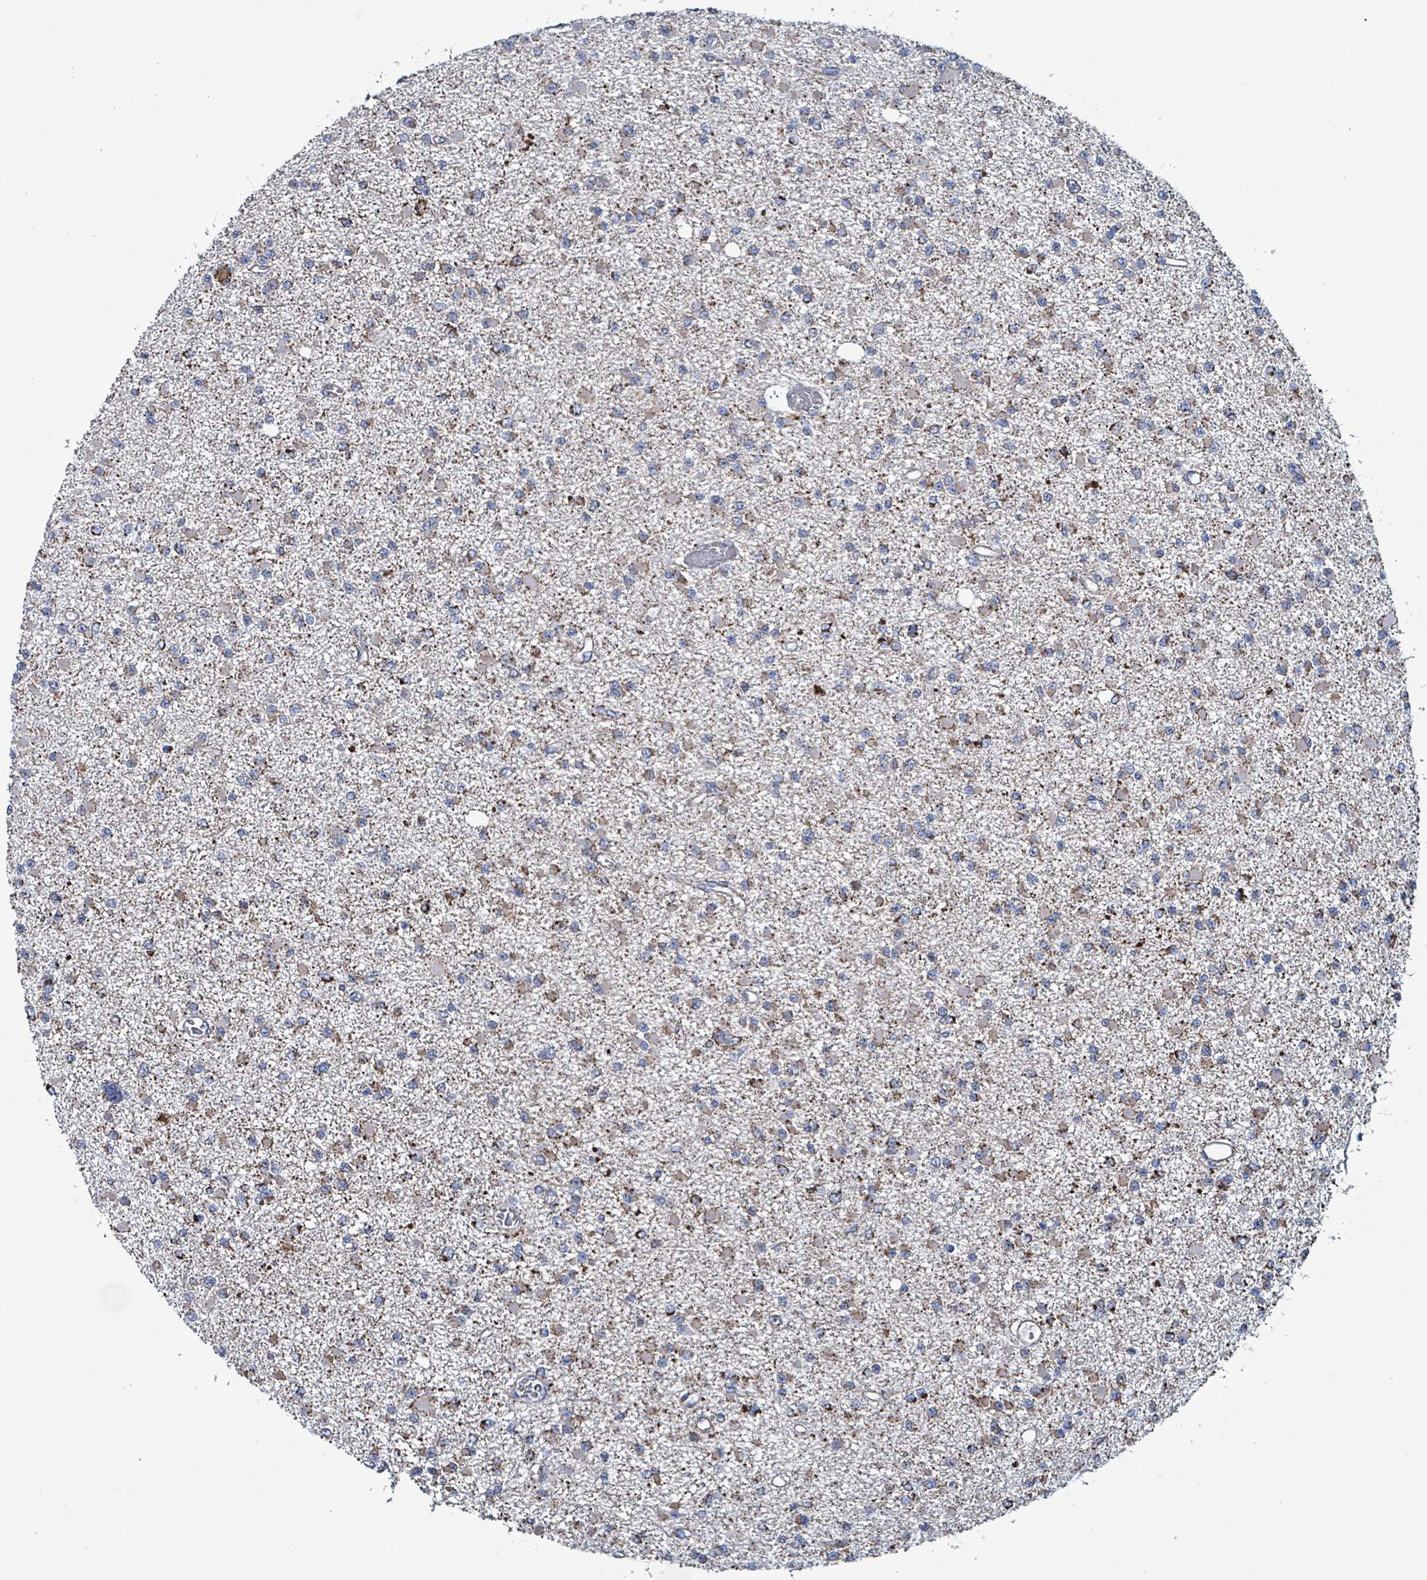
{"staining": {"intensity": "moderate", "quantity": "25%-75%", "location": "cytoplasmic/membranous"}, "tissue": "glioma", "cell_type": "Tumor cells", "image_type": "cancer", "snomed": [{"axis": "morphology", "description": "Glioma, malignant, Low grade"}, {"axis": "topography", "description": "Brain"}], "caption": "Protein expression analysis of glioma reveals moderate cytoplasmic/membranous positivity in about 25%-75% of tumor cells.", "gene": "IDH3B", "patient": {"sex": "female", "age": 22}}